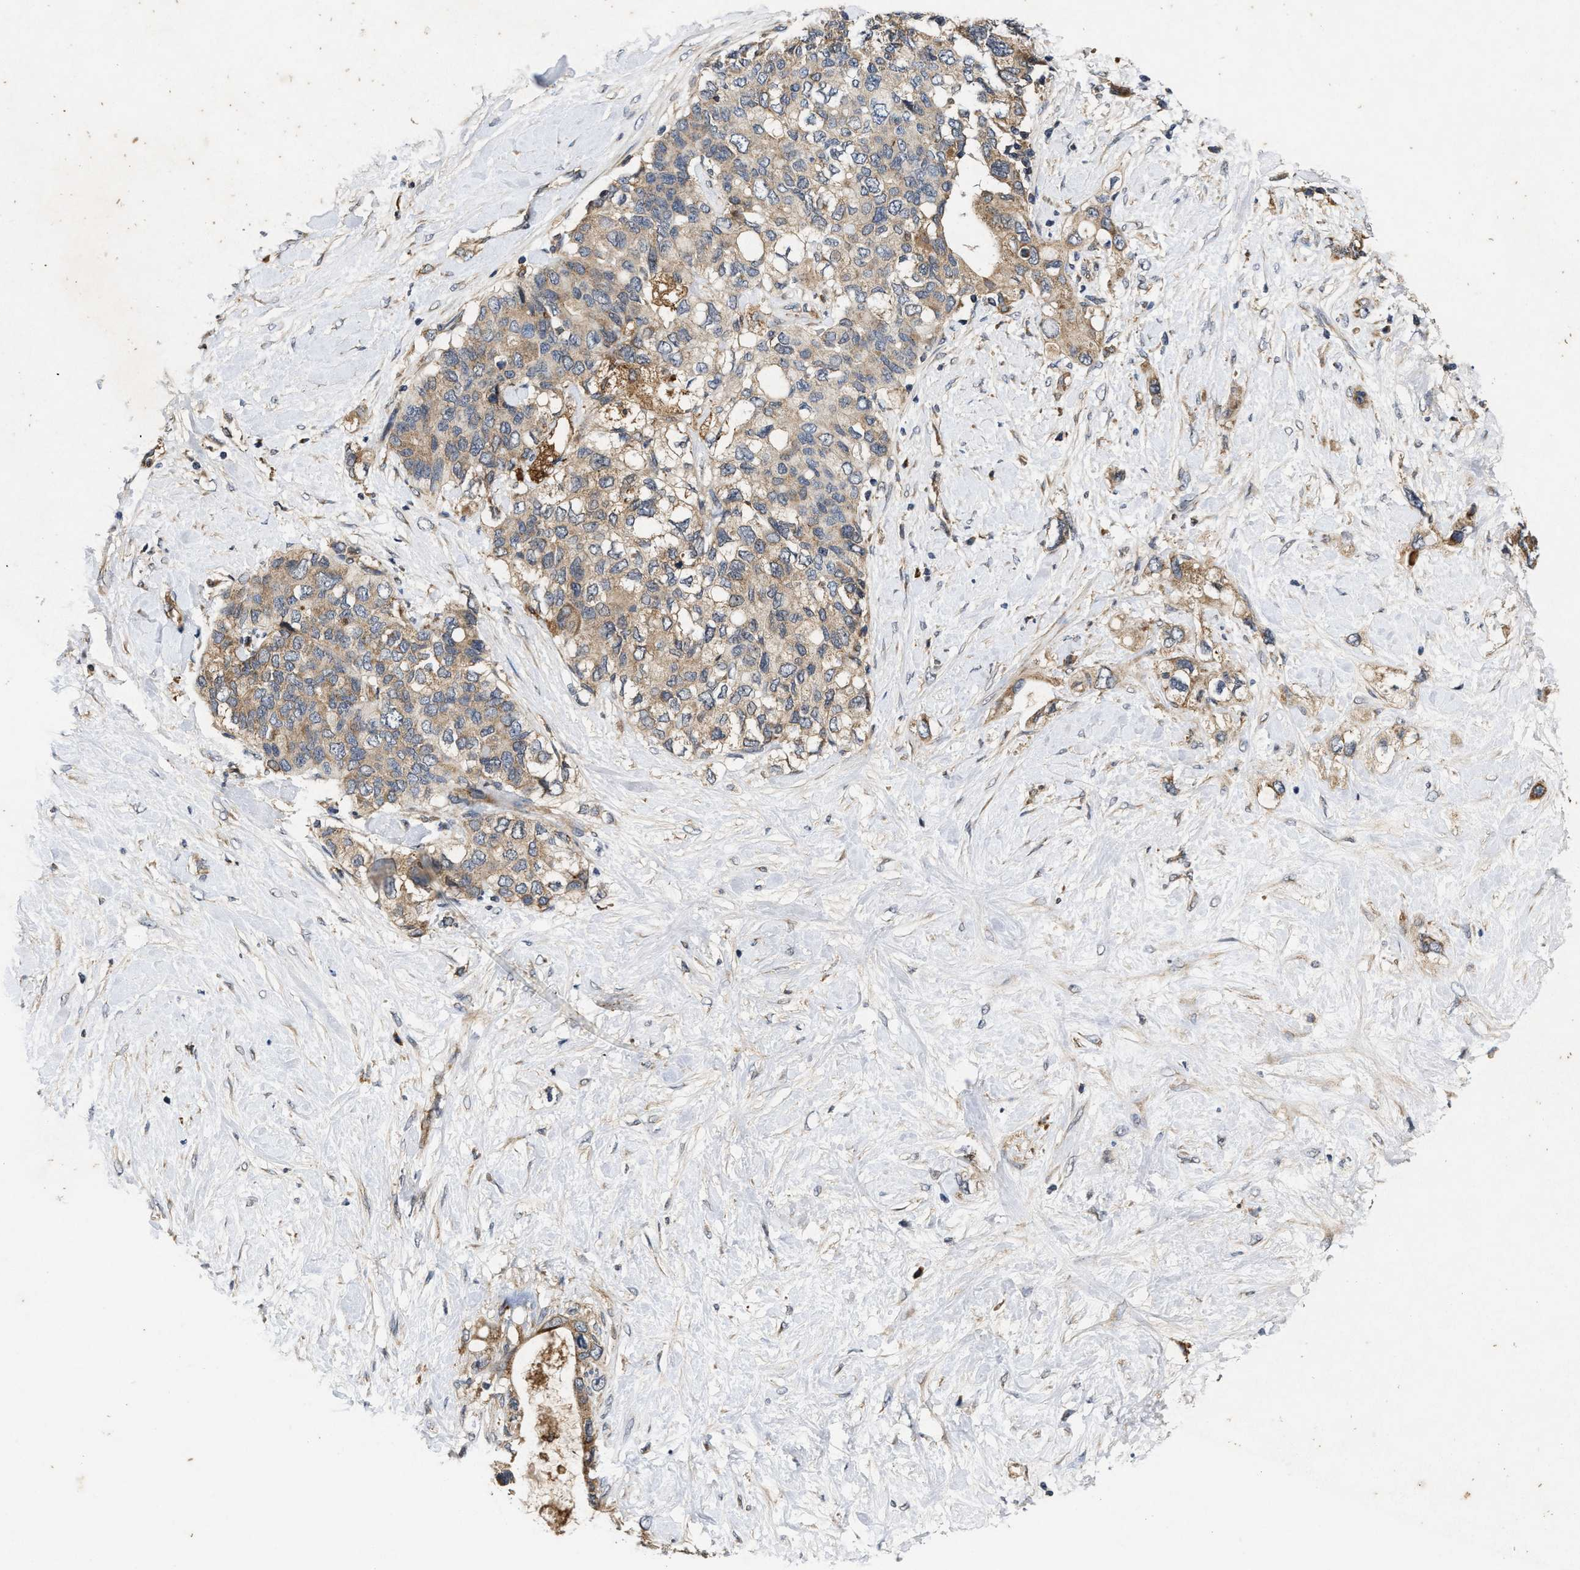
{"staining": {"intensity": "weak", "quantity": ">75%", "location": "cytoplasmic/membranous"}, "tissue": "pancreatic cancer", "cell_type": "Tumor cells", "image_type": "cancer", "snomed": [{"axis": "morphology", "description": "Adenocarcinoma, NOS"}, {"axis": "topography", "description": "Pancreas"}], "caption": "Pancreatic adenocarcinoma stained with a protein marker demonstrates weak staining in tumor cells.", "gene": "EFNA4", "patient": {"sex": "female", "age": 56}}